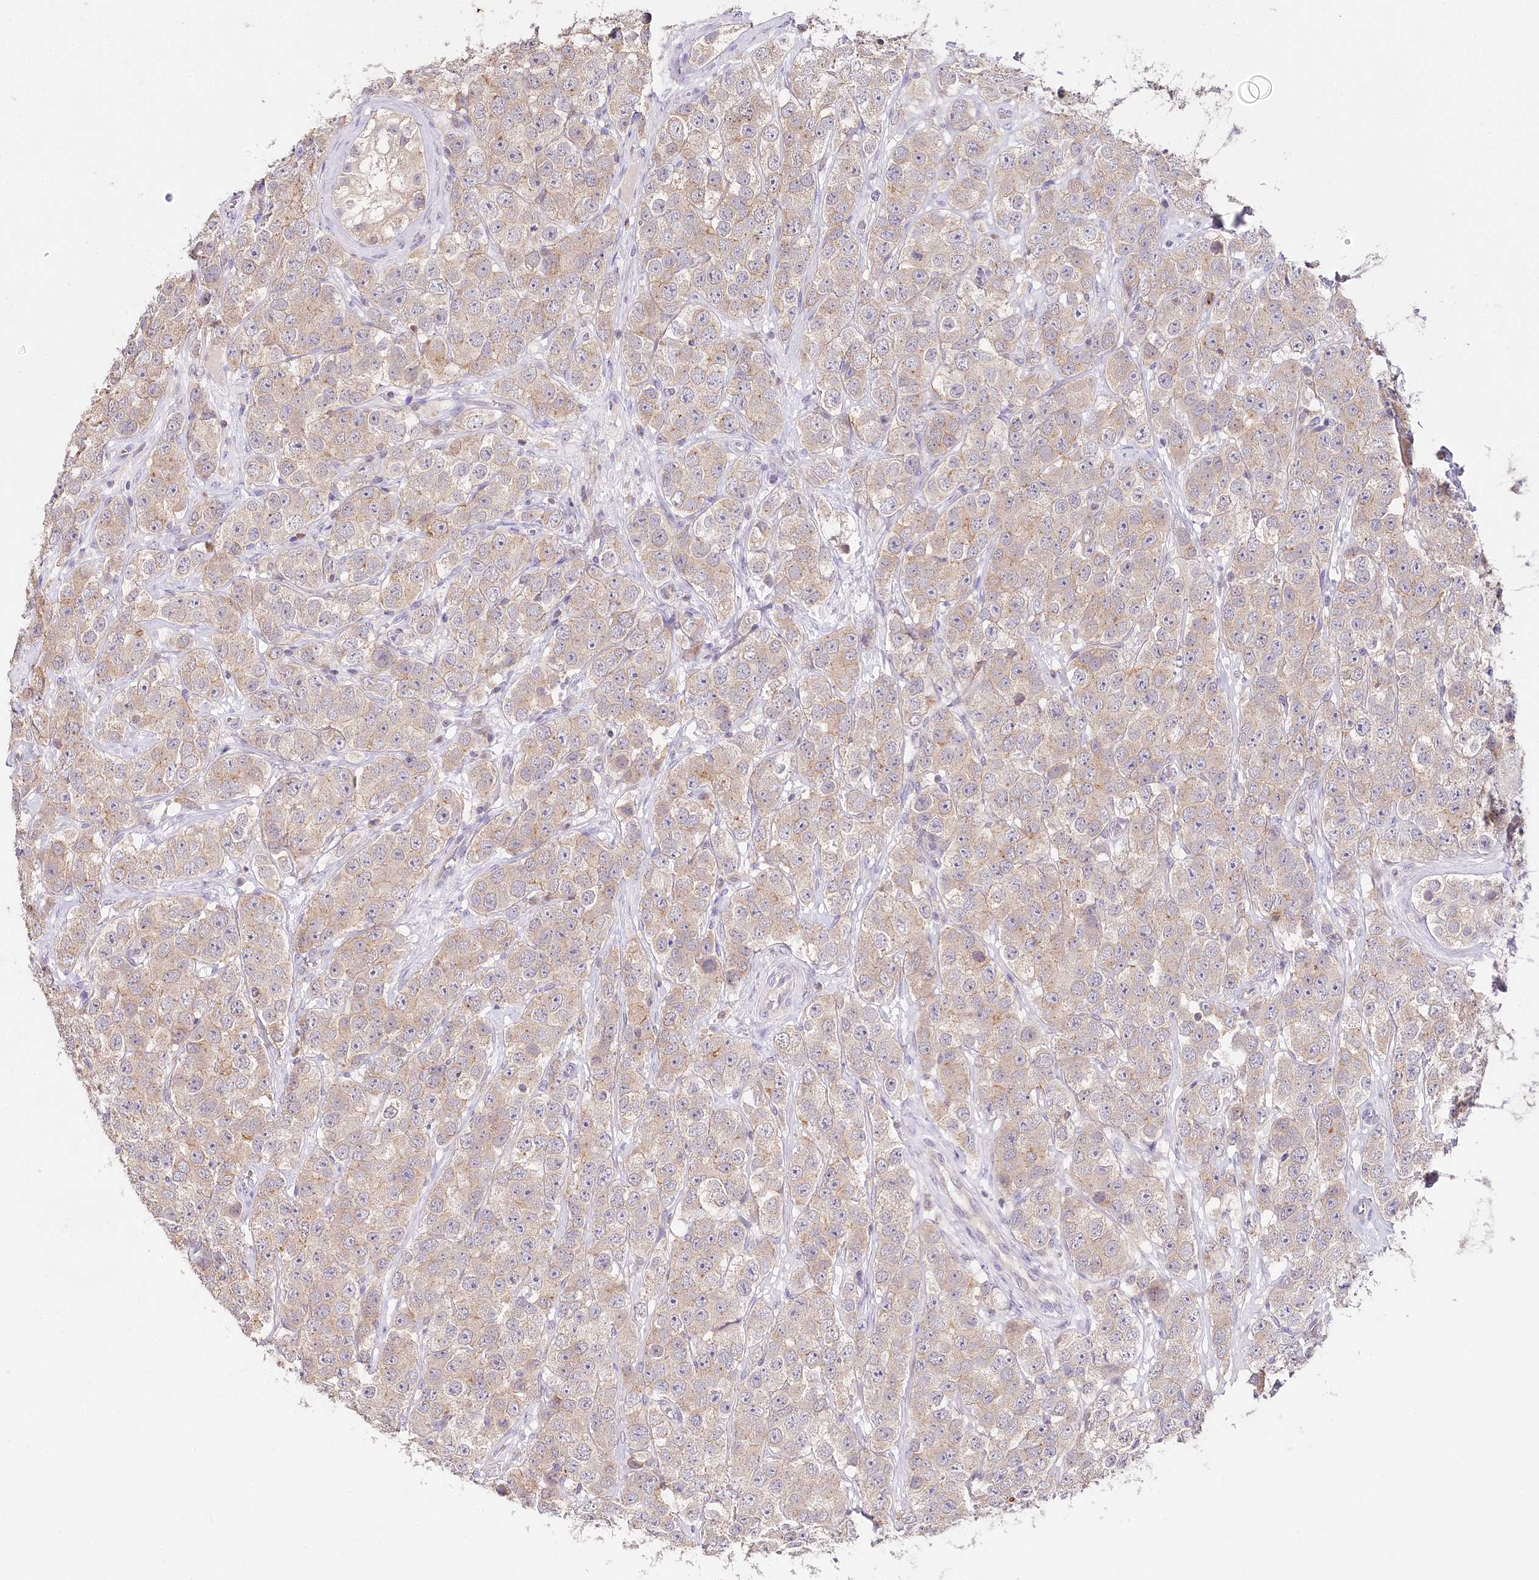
{"staining": {"intensity": "weak", "quantity": "<25%", "location": "cytoplasmic/membranous"}, "tissue": "testis cancer", "cell_type": "Tumor cells", "image_type": "cancer", "snomed": [{"axis": "morphology", "description": "Seminoma, NOS"}, {"axis": "topography", "description": "Testis"}], "caption": "Immunohistochemistry (IHC) of testis cancer (seminoma) exhibits no expression in tumor cells.", "gene": "DAPK1", "patient": {"sex": "male", "age": 28}}